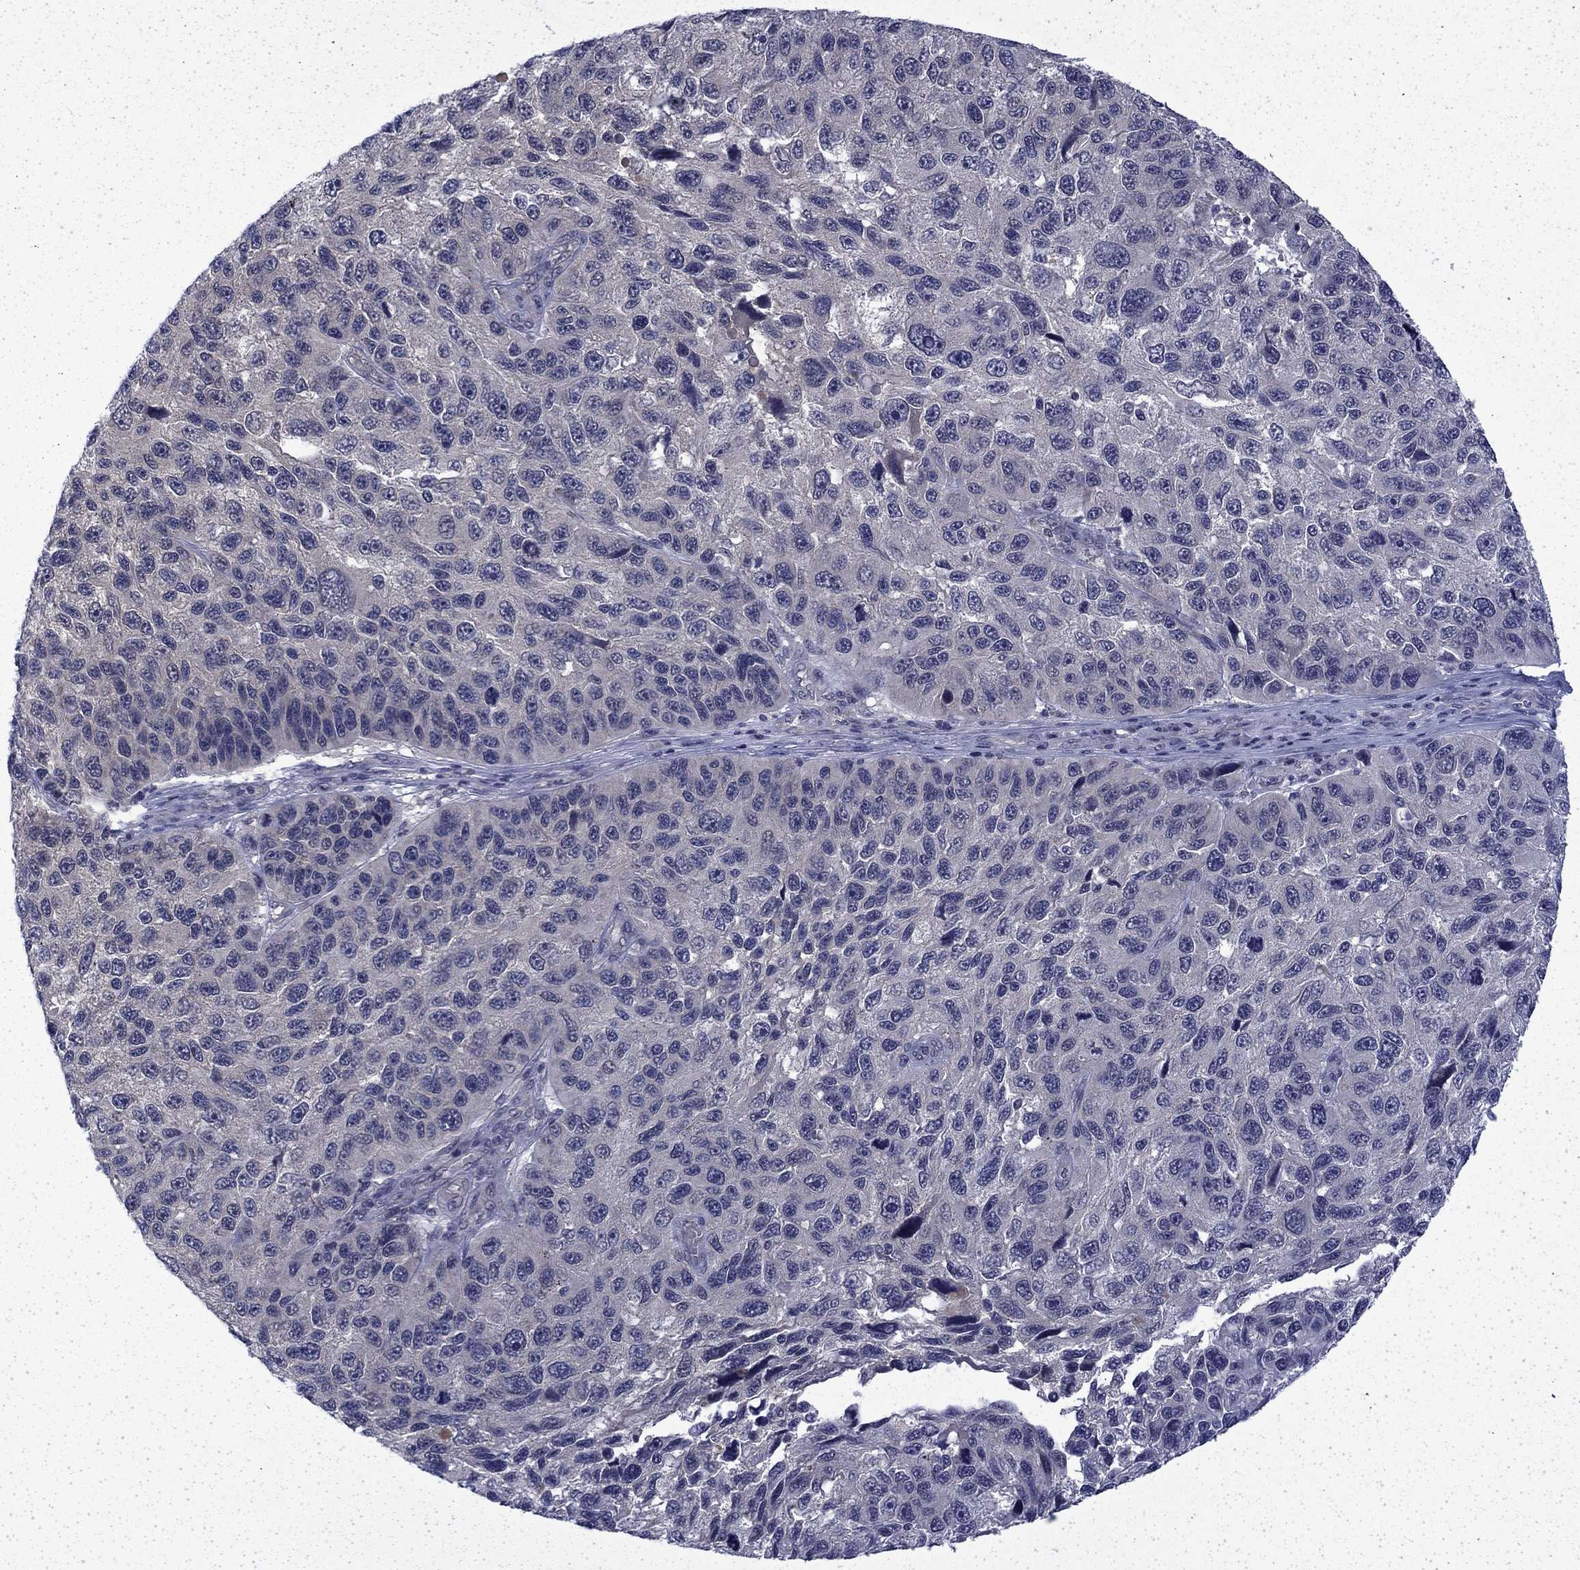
{"staining": {"intensity": "negative", "quantity": "none", "location": "none"}, "tissue": "melanoma", "cell_type": "Tumor cells", "image_type": "cancer", "snomed": [{"axis": "morphology", "description": "Malignant melanoma, NOS"}, {"axis": "topography", "description": "Skin"}], "caption": "IHC histopathology image of neoplastic tissue: melanoma stained with DAB (3,3'-diaminobenzidine) displays no significant protein expression in tumor cells.", "gene": "CHAT", "patient": {"sex": "male", "age": 53}}